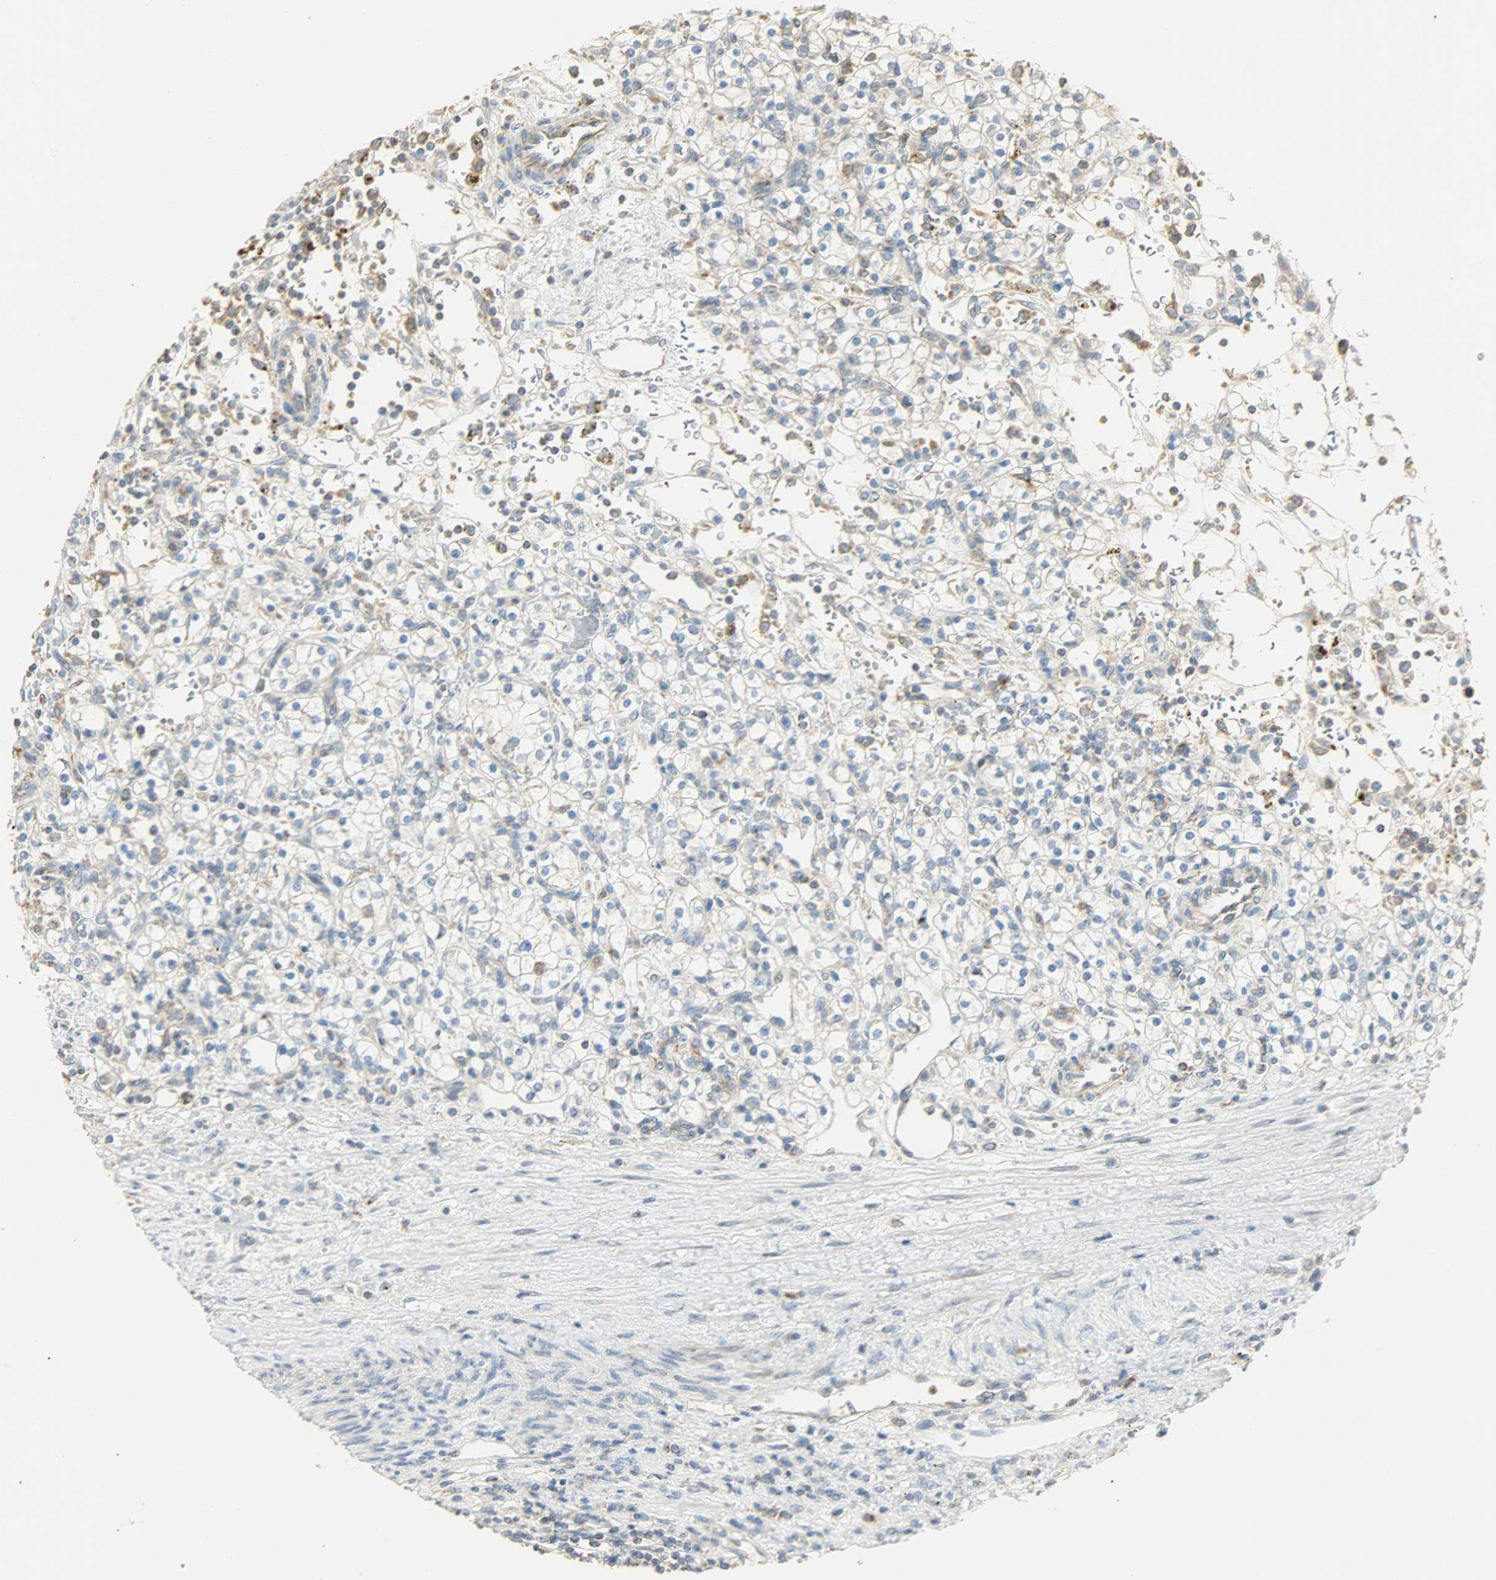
{"staining": {"intensity": "weak", "quantity": "25%-75%", "location": "cytoplasmic/membranous"}, "tissue": "renal cancer", "cell_type": "Tumor cells", "image_type": "cancer", "snomed": [{"axis": "morphology", "description": "Normal tissue, NOS"}, {"axis": "morphology", "description": "Adenocarcinoma, NOS"}, {"axis": "topography", "description": "Kidney"}], "caption": "Adenocarcinoma (renal) stained with a brown dye reveals weak cytoplasmic/membranous positive expression in about 25%-75% of tumor cells.", "gene": "NNT", "patient": {"sex": "female", "age": 55}}